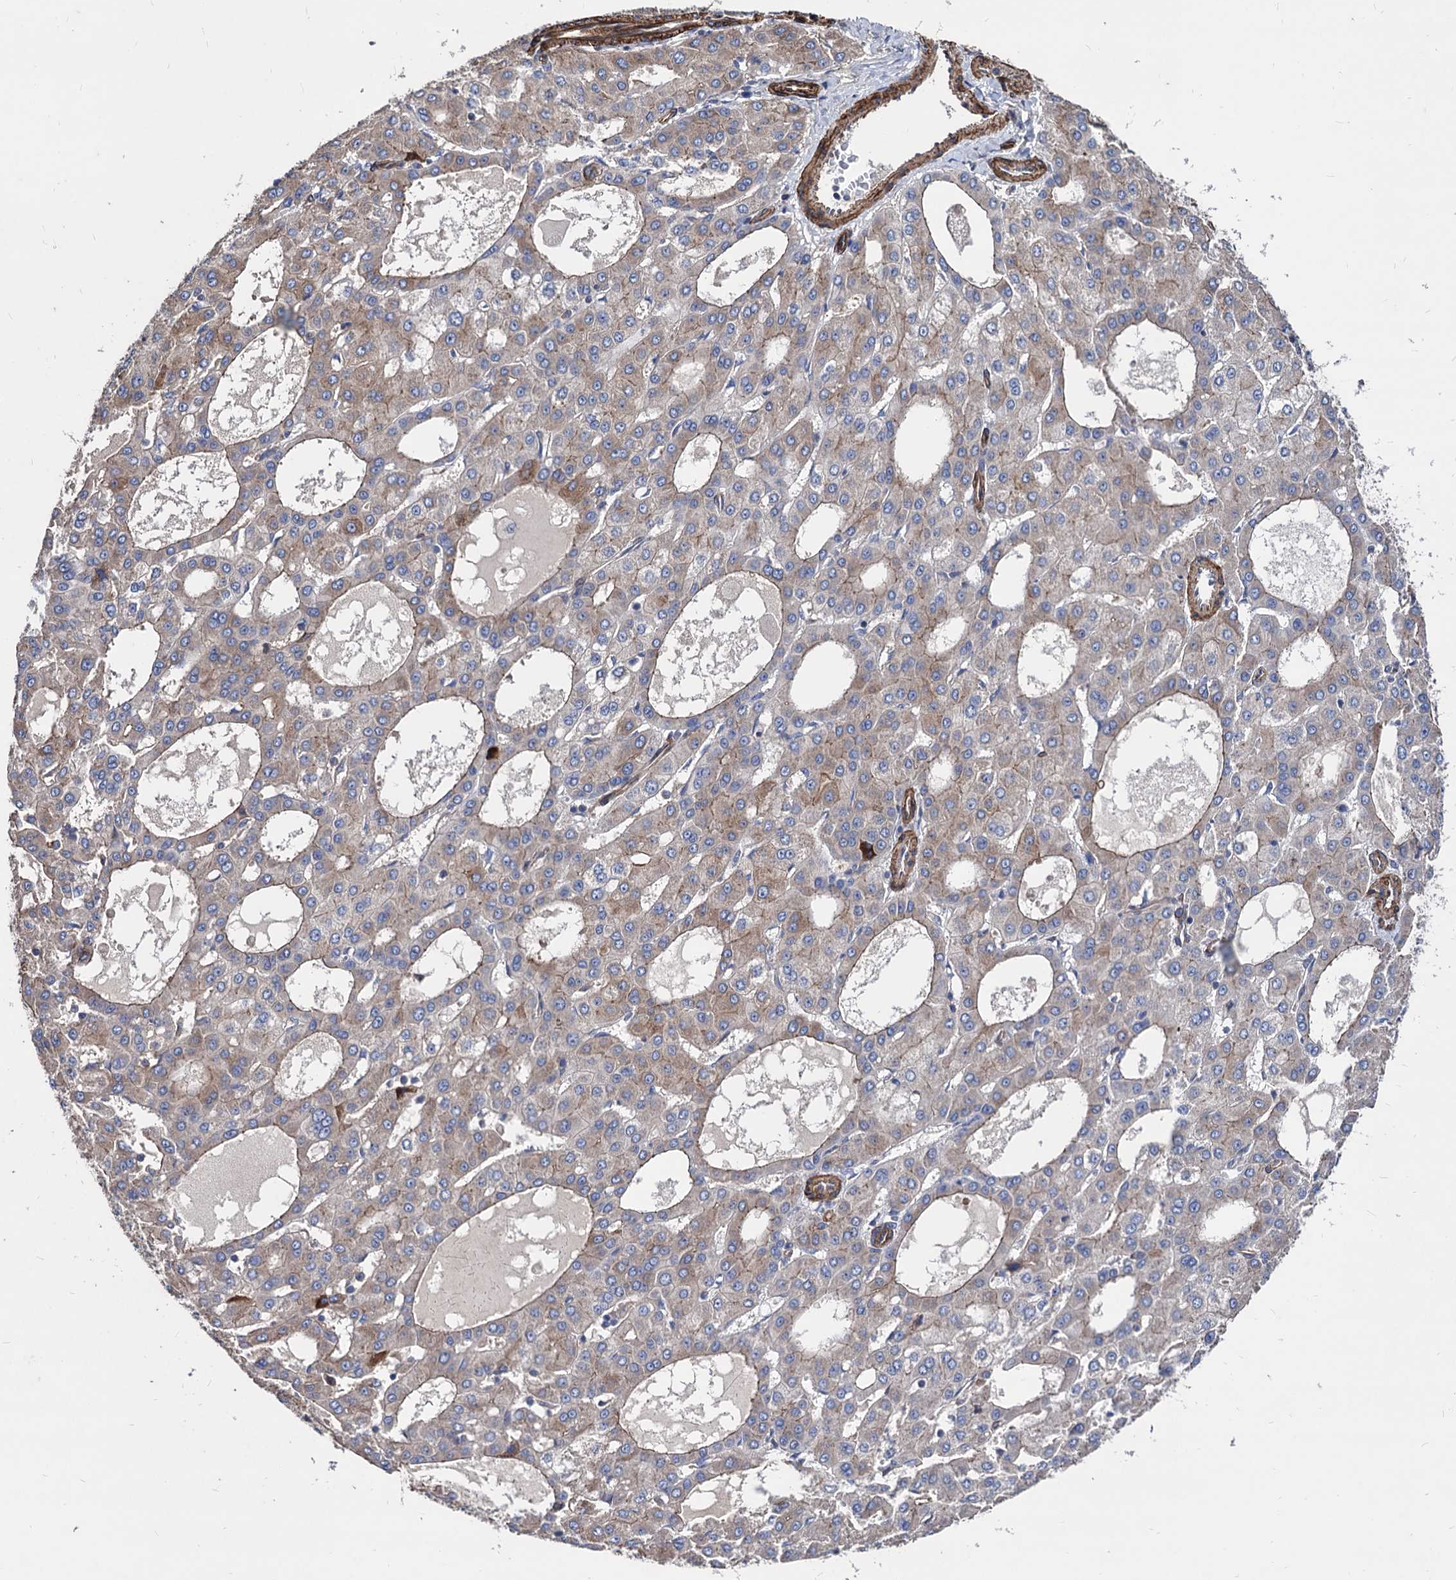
{"staining": {"intensity": "weak", "quantity": "<25%", "location": "cytoplasmic/membranous"}, "tissue": "liver cancer", "cell_type": "Tumor cells", "image_type": "cancer", "snomed": [{"axis": "morphology", "description": "Carcinoma, Hepatocellular, NOS"}, {"axis": "topography", "description": "Liver"}], "caption": "High magnification brightfield microscopy of liver cancer (hepatocellular carcinoma) stained with DAB (3,3'-diaminobenzidine) (brown) and counterstained with hematoxylin (blue): tumor cells show no significant positivity. (Brightfield microscopy of DAB (3,3'-diaminobenzidine) immunohistochemistry (IHC) at high magnification).", "gene": "WDR11", "patient": {"sex": "male", "age": 47}}